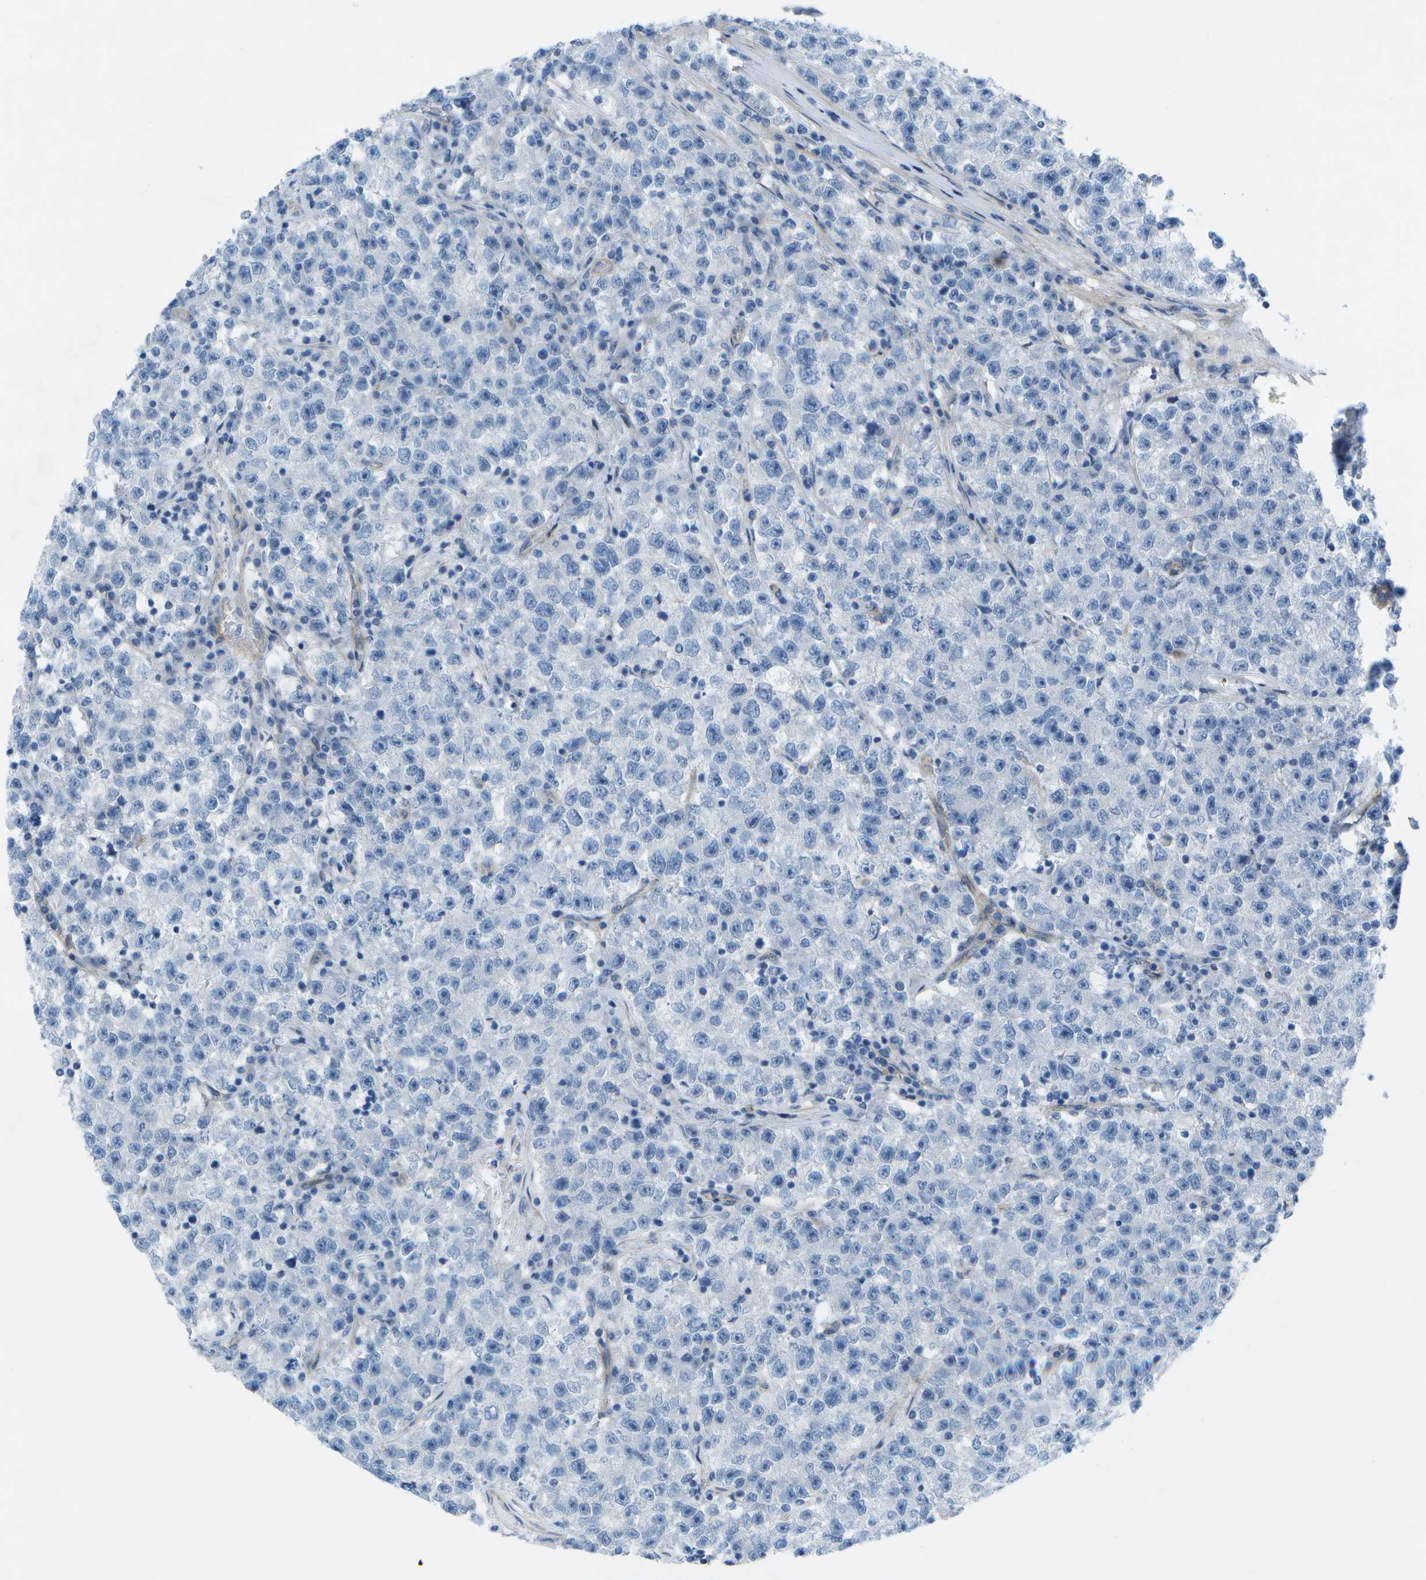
{"staining": {"intensity": "negative", "quantity": "none", "location": "none"}, "tissue": "testis cancer", "cell_type": "Tumor cells", "image_type": "cancer", "snomed": [{"axis": "morphology", "description": "Seminoma, NOS"}, {"axis": "topography", "description": "Testis"}], "caption": "Tumor cells show no significant protein positivity in testis seminoma.", "gene": "SORBS3", "patient": {"sex": "male", "age": 22}}